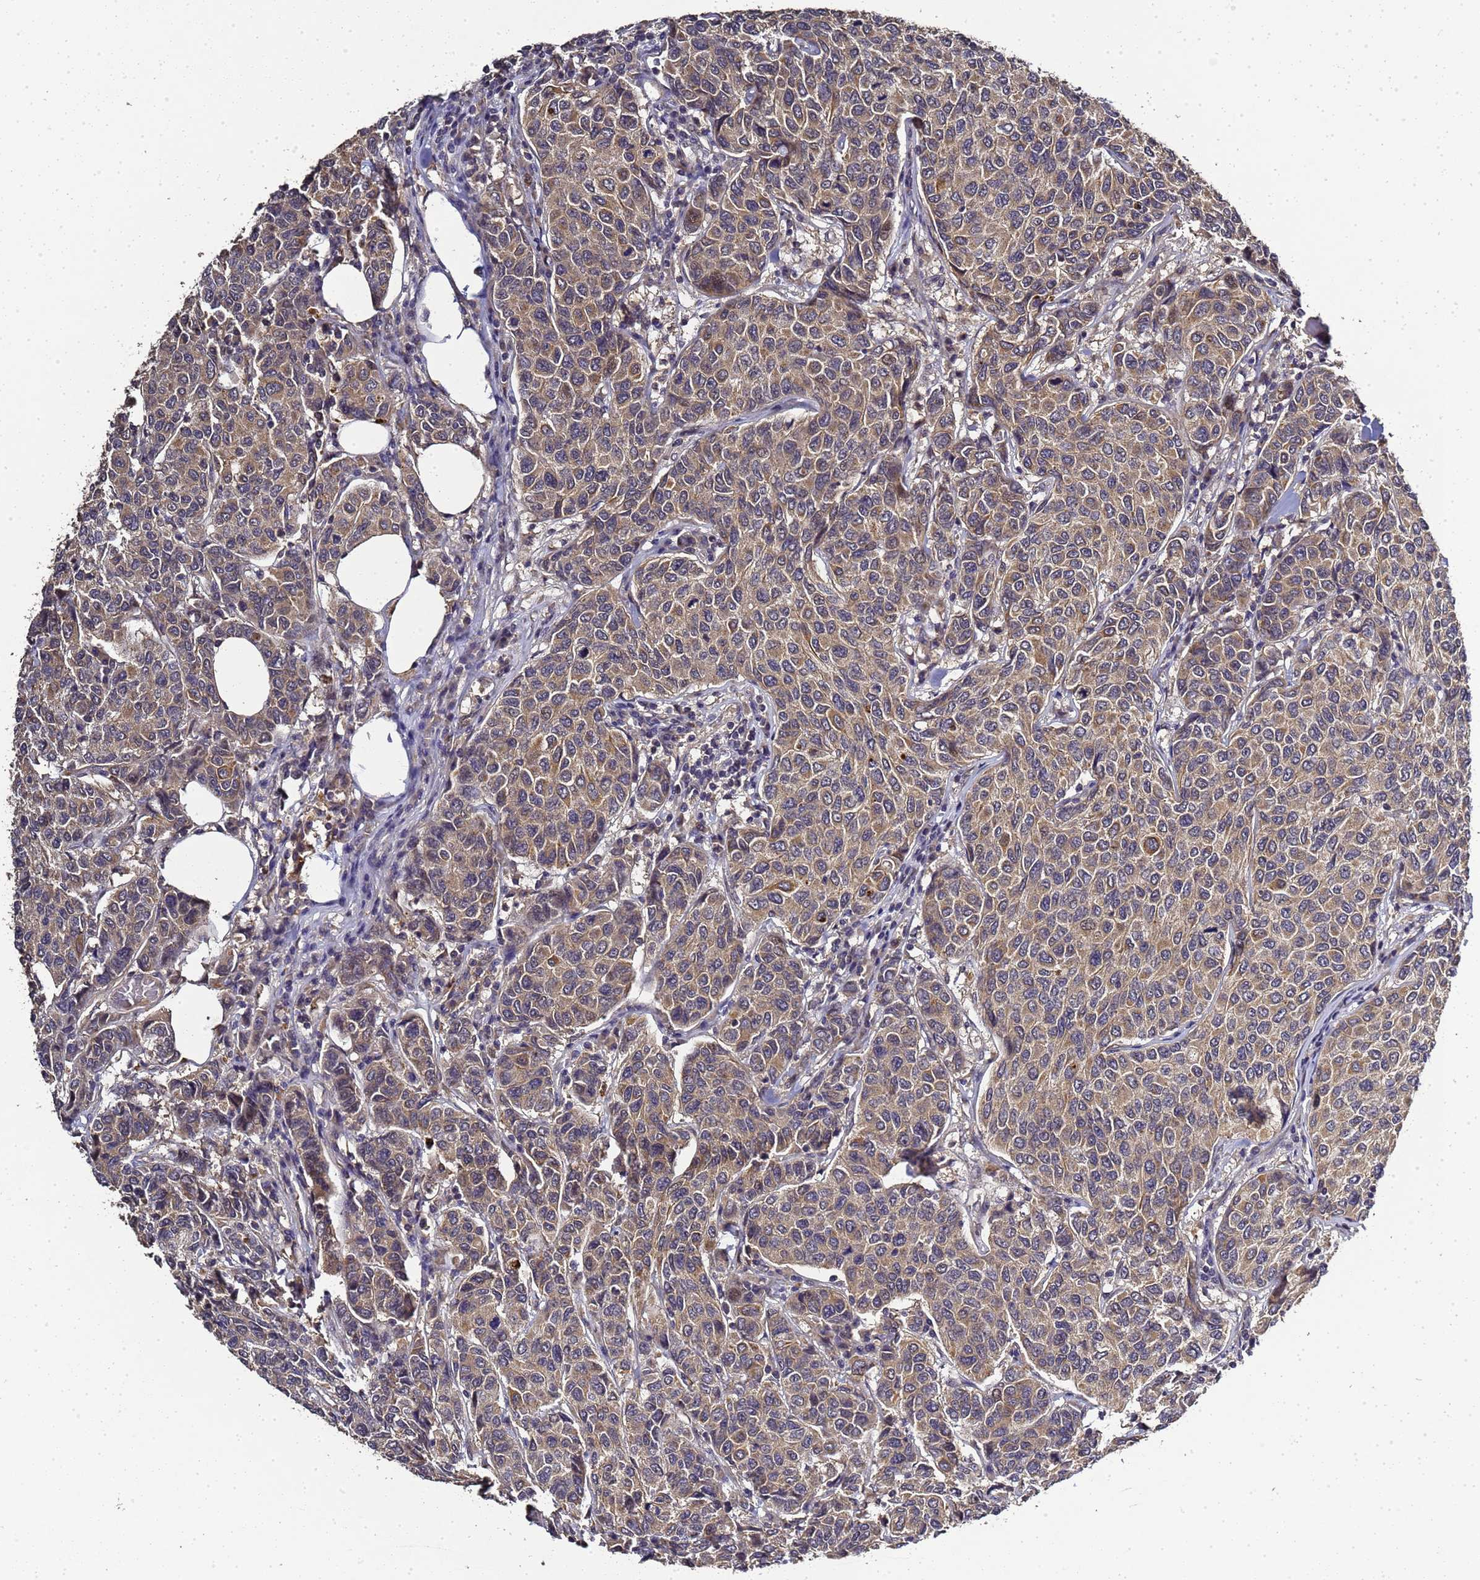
{"staining": {"intensity": "moderate", "quantity": ">75%", "location": "cytoplasmic/membranous"}, "tissue": "breast cancer", "cell_type": "Tumor cells", "image_type": "cancer", "snomed": [{"axis": "morphology", "description": "Duct carcinoma"}, {"axis": "topography", "description": "Breast"}], "caption": "Protein staining of intraductal carcinoma (breast) tissue exhibits moderate cytoplasmic/membranous staining in about >75% of tumor cells.", "gene": "LGI4", "patient": {"sex": "female", "age": 55}}